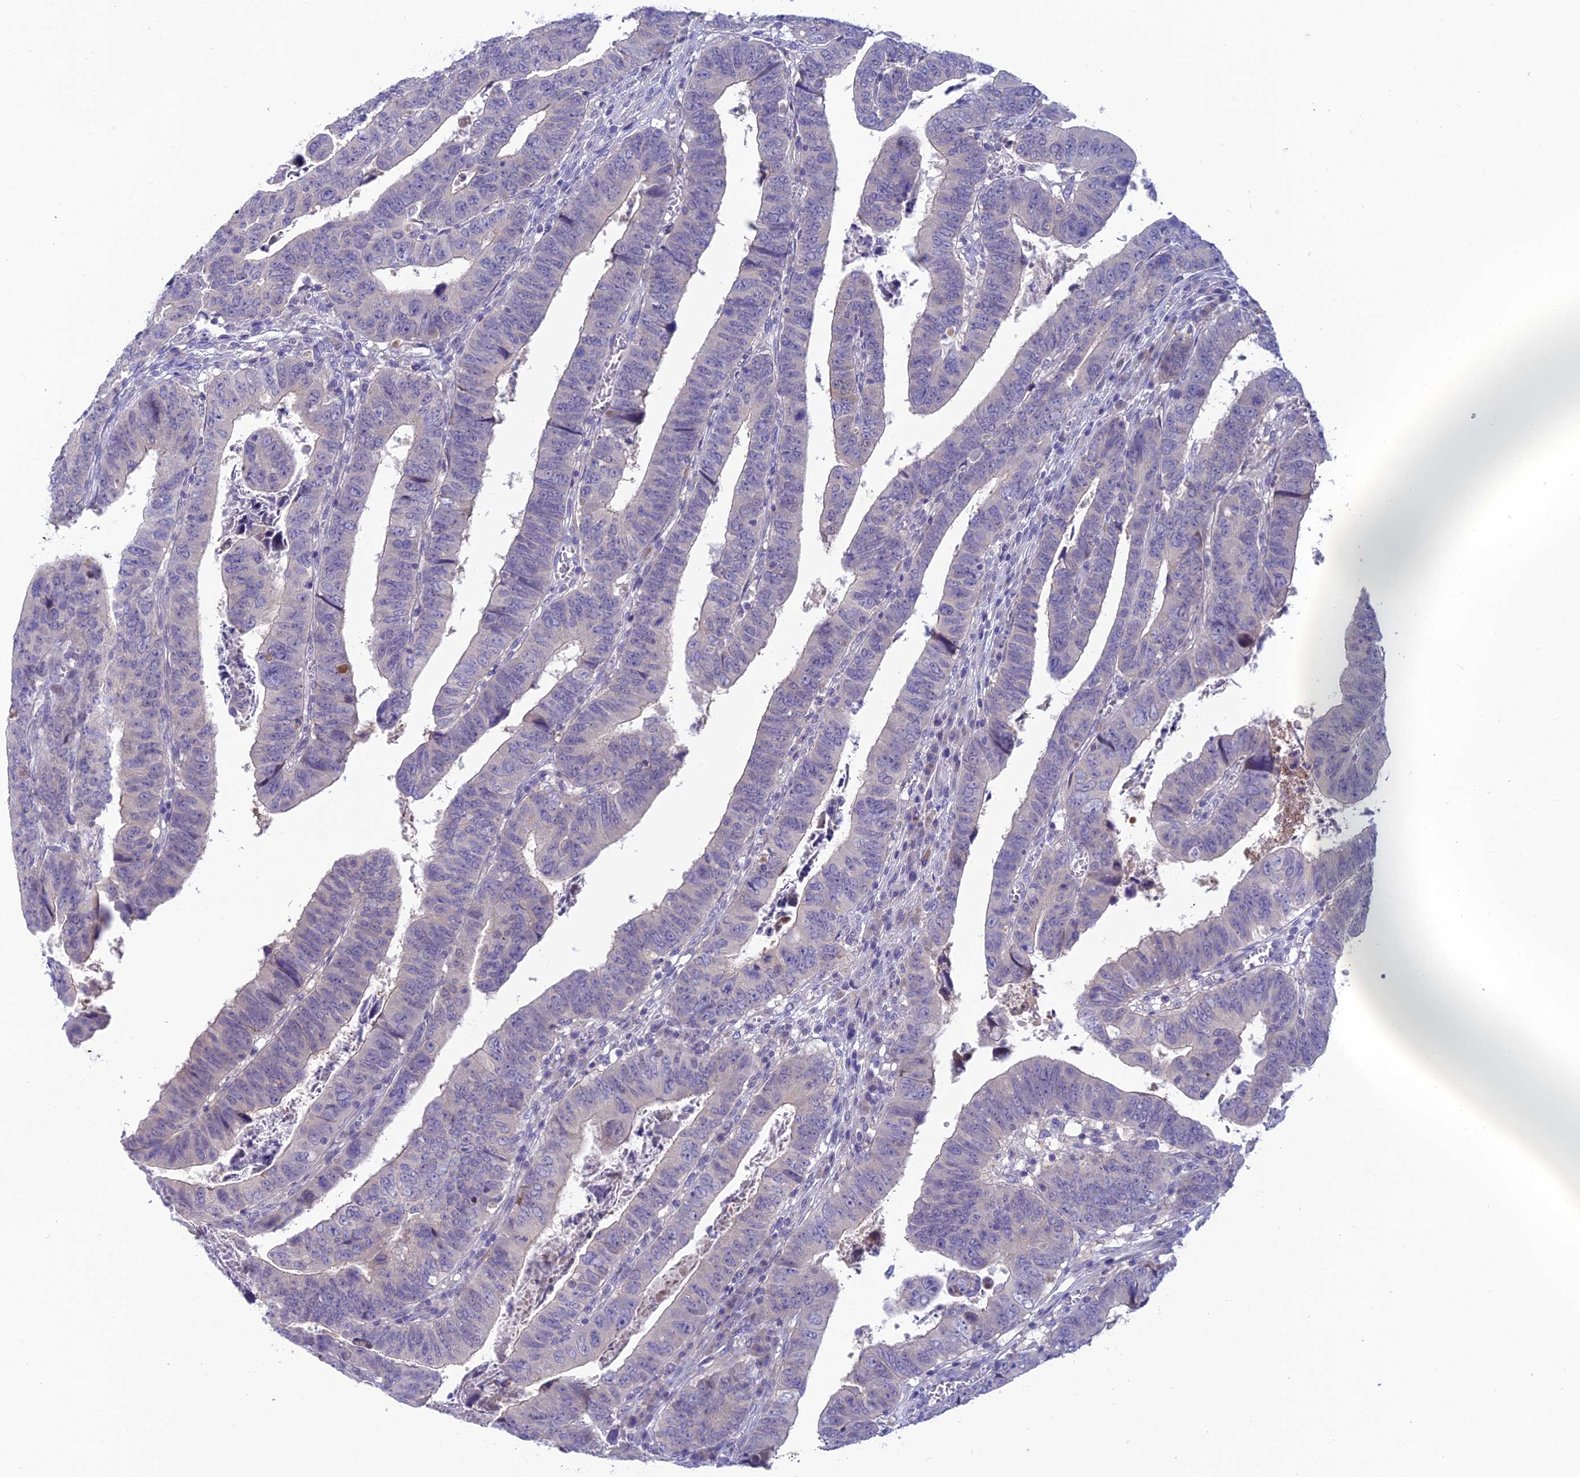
{"staining": {"intensity": "negative", "quantity": "none", "location": "none"}, "tissue": "colorectal cancer", "cell_type": "Tumor cells", "image_type": "cancer", "snomed": [{"axis": "morphology", "description": "Normal tissue, NOS"}, {"axis": "morphology", "description": "Adenocarcinoma, NOS"}, {"axis": "topography", "description": "Rectum"}], "caption": "Immunohistochemical staining of colorectal cancer demonstrates no significant positivity in tumor cells.", "gene": "XPO7", "patient": {"sex": "female", "age": 65}}